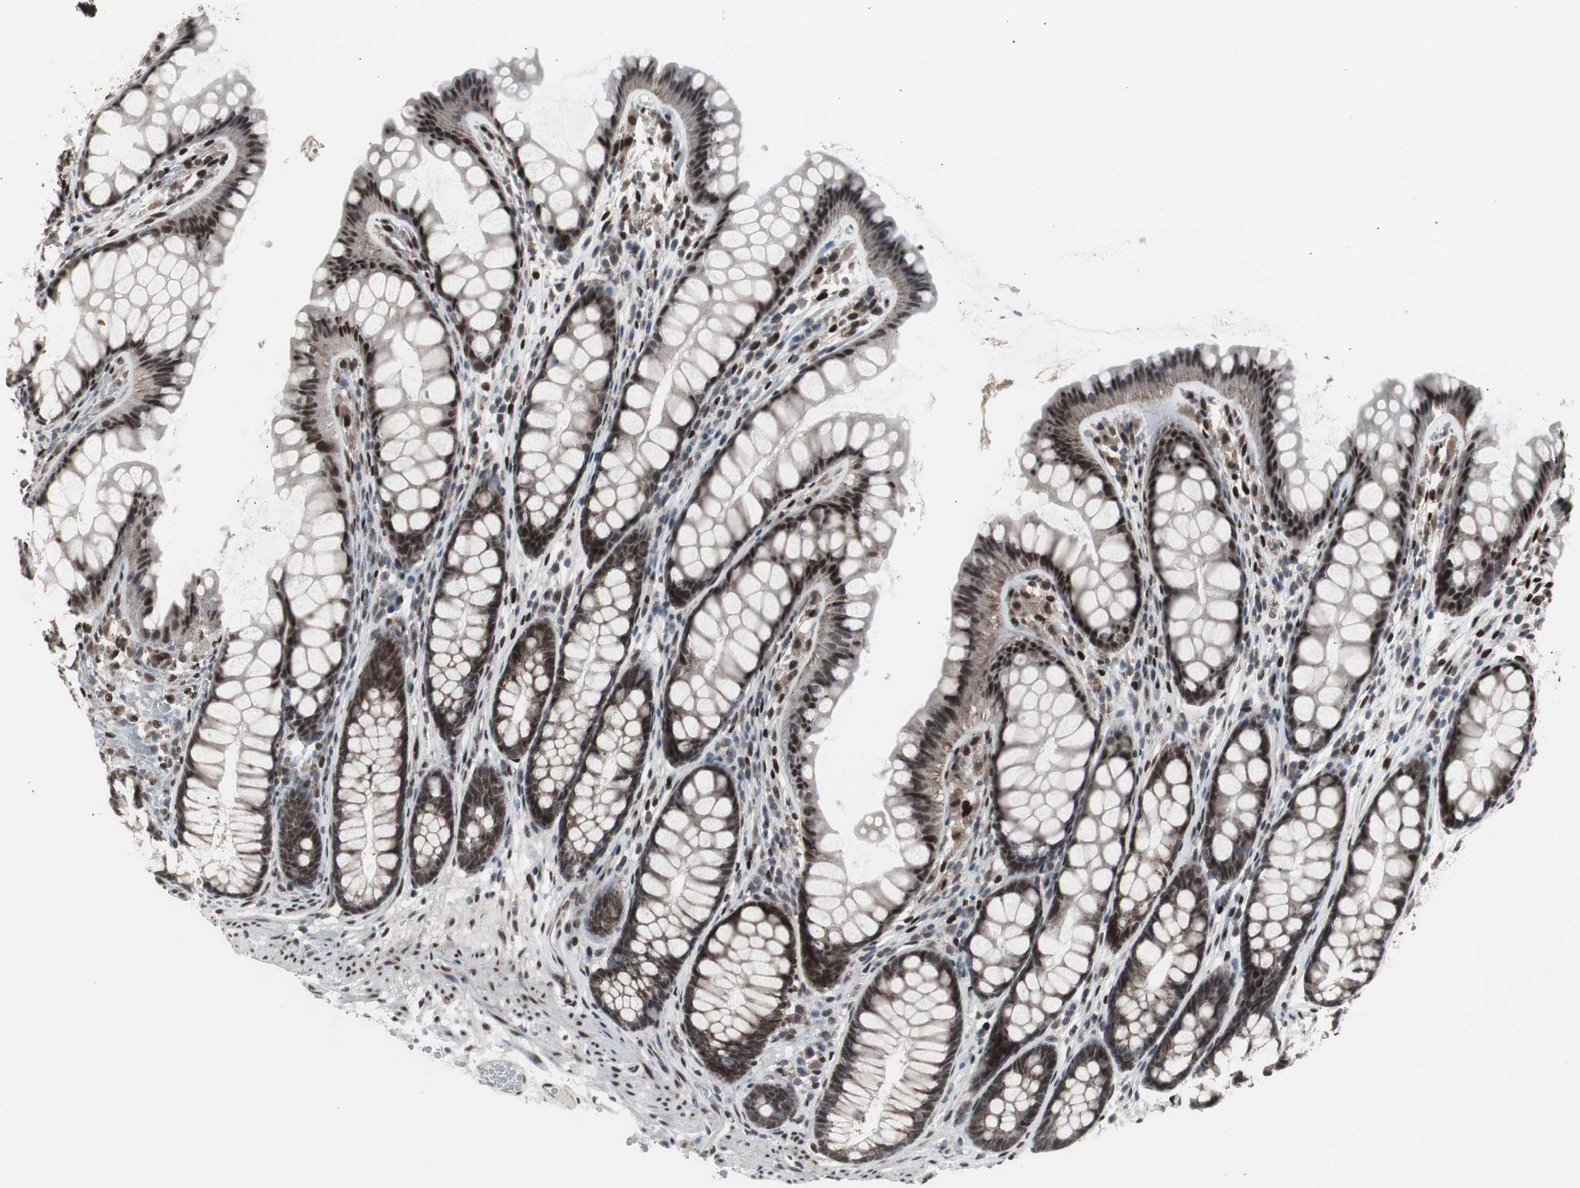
{"staining": {"intensity": "moderate", "quantity": "25%-75%", "location": "nuclear"}, "tissue": "colon", "cell_type": "Endothelial cells", "image_type": "normal", "snomed": [{"axis": "morphology", "description": "Normal tissue, NOS"}, {"axis": "topography", "description": "Colon"}], "caption": "Protein staining displays moderate nuclear staining in approximately 25%-75% of endothelial cells in benign colon.", "gene": "RXRA", "patient": {"sex": "female", "age": 55}}